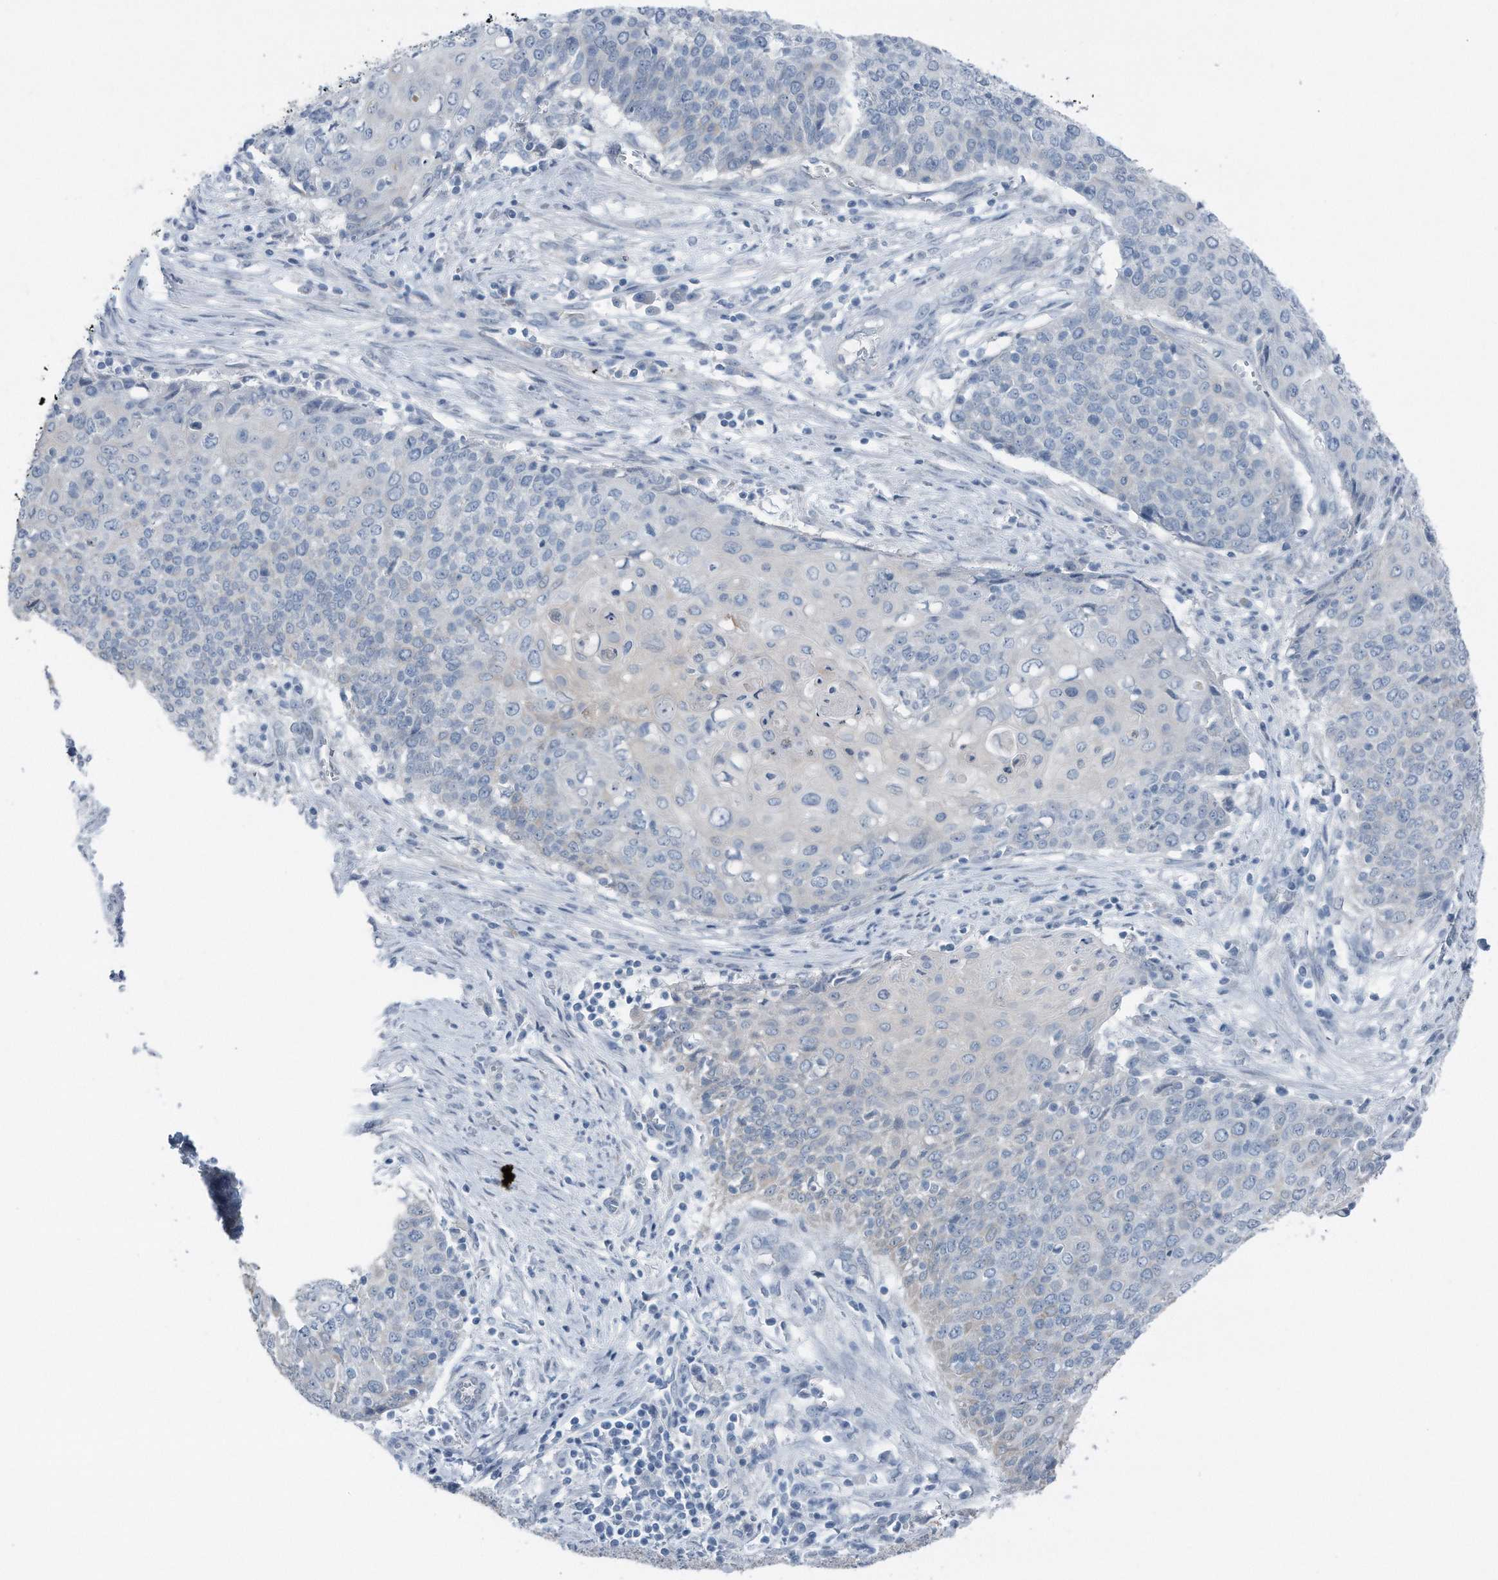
{"staining": {"intensity": "negative", "quantity": "none", "location": "none"}, "tissue": "cervical cancer", "cell_type": "Tumor cells", "image_type": "cancer", "snomed": [{"axis": "morphology", "description": "Squamous cell carcinoma, NOS"}, {"axis": "topography", "description": "Cervix"}], "caption": "A micrograph of human squamous cell carcinoma (cervical) is negative for staining in tumor cells.", "gene": "YRDC", "patient": {"sex": "female", "age": 39}}